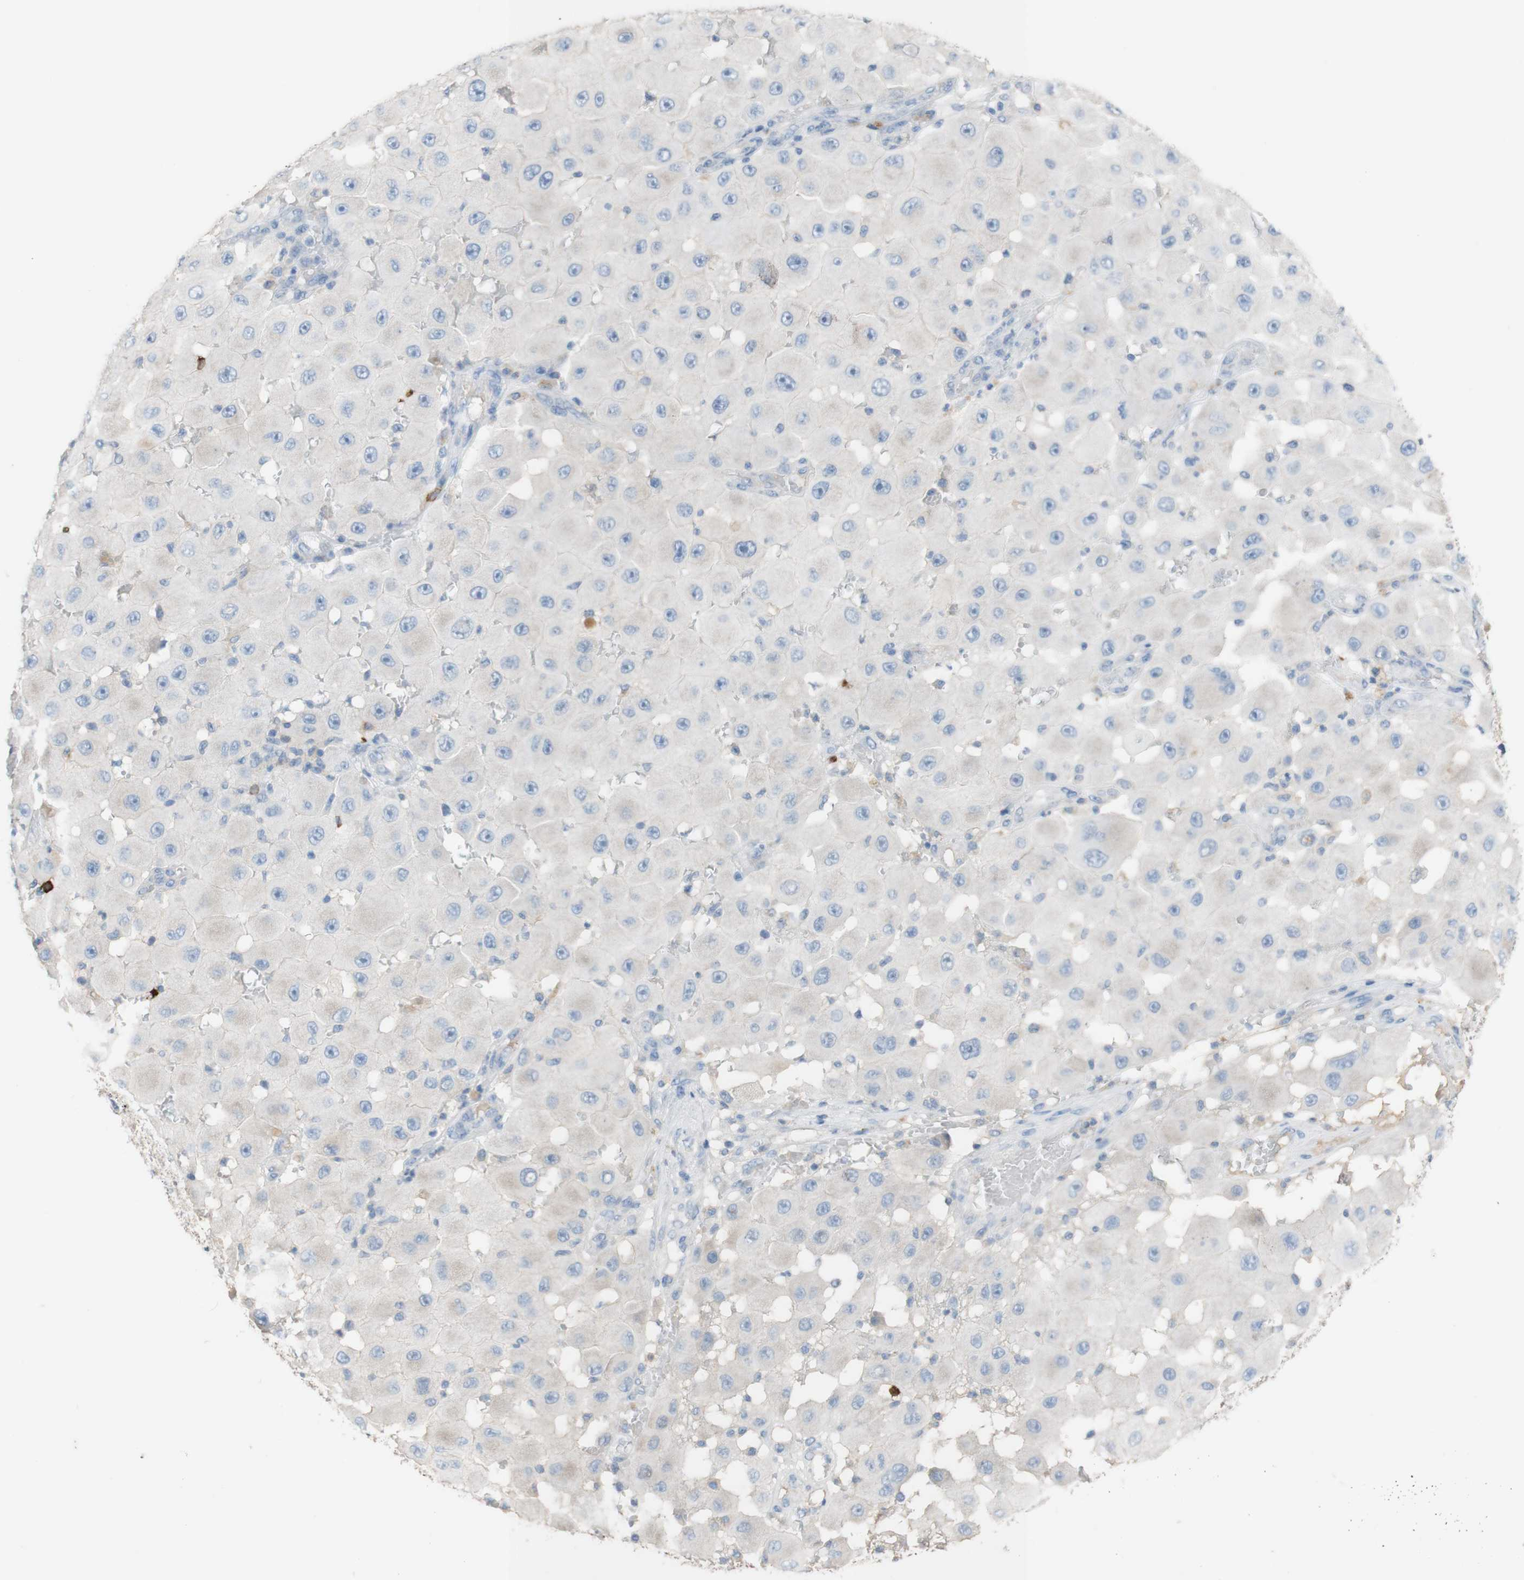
{"staining": {"intensity": "negative", "quantity": "none", "location": "none"}, "tissue": "melanoma", "cell_type": "Tumor cells", "image_type": "cancer", "snomed": [{"axis": "morphology", "description": "Malignant melanoma, NOS"}, {"axis": "topography", "description": "Skin"}], "caption": "A micrograph of human malignant melanoma is negative for staining in tumor cells.", "gene": "PACSIN1", "patient": {"sex": "female", "age": 81}}